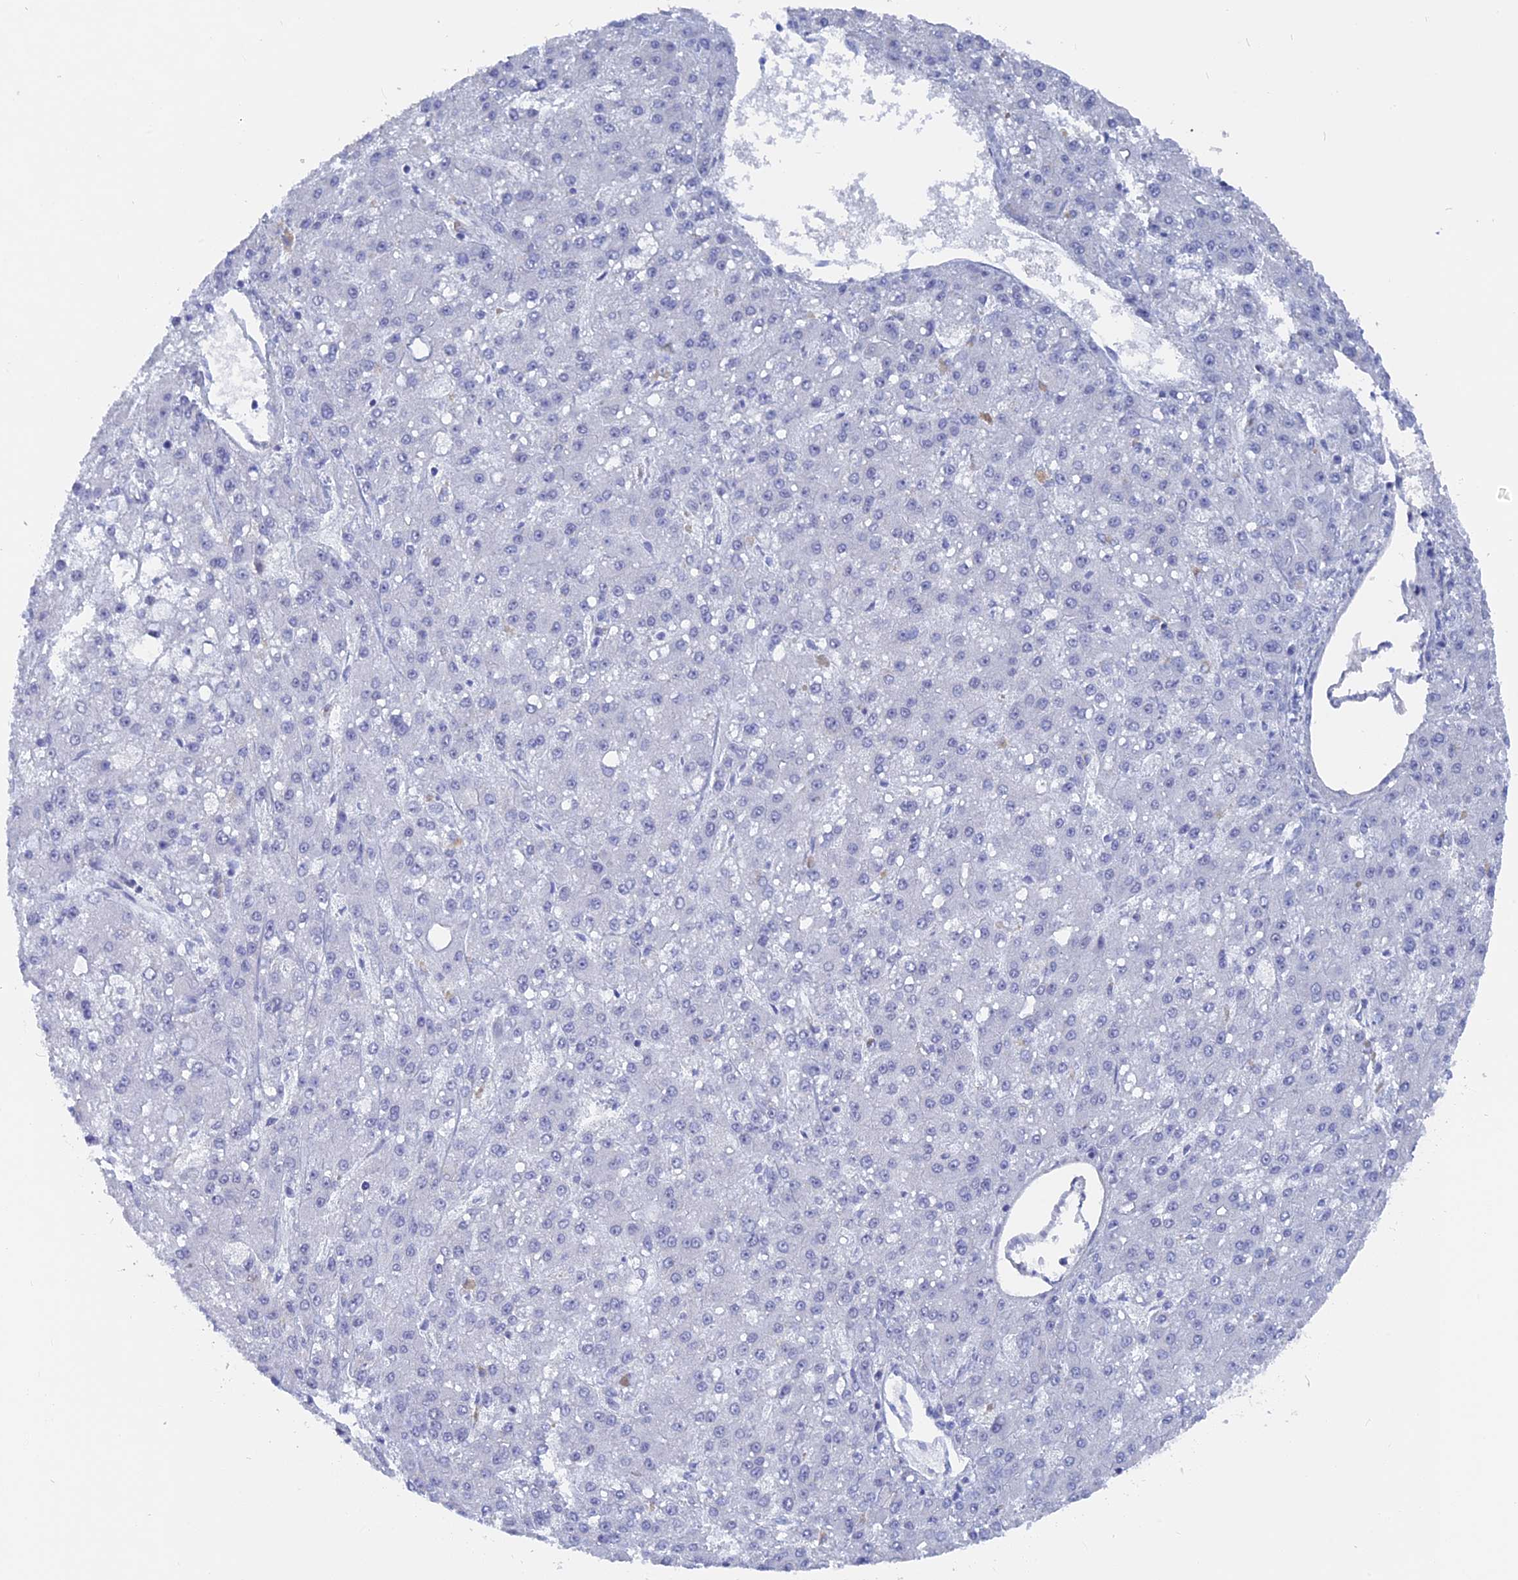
{"staining": {"intensity": "negative", "quantity": "none", "location": "none"}, "tissue": "liver cancer", "cell_type": "Tumor cells", "image_type": "cancer", "snomed": [{"axis": "morphology", "description": "Carcinoma, Hepatocellular, NOS"}, {"axis": "topography", "description": "Liver"}], "caption": "Immunohistochemistry (IHC) of human hepatocellular carcinoma (liver) reveals no expression in tumor cells.", "gene": "BRD2", "patient": {"sex": "male", "age": 67}}